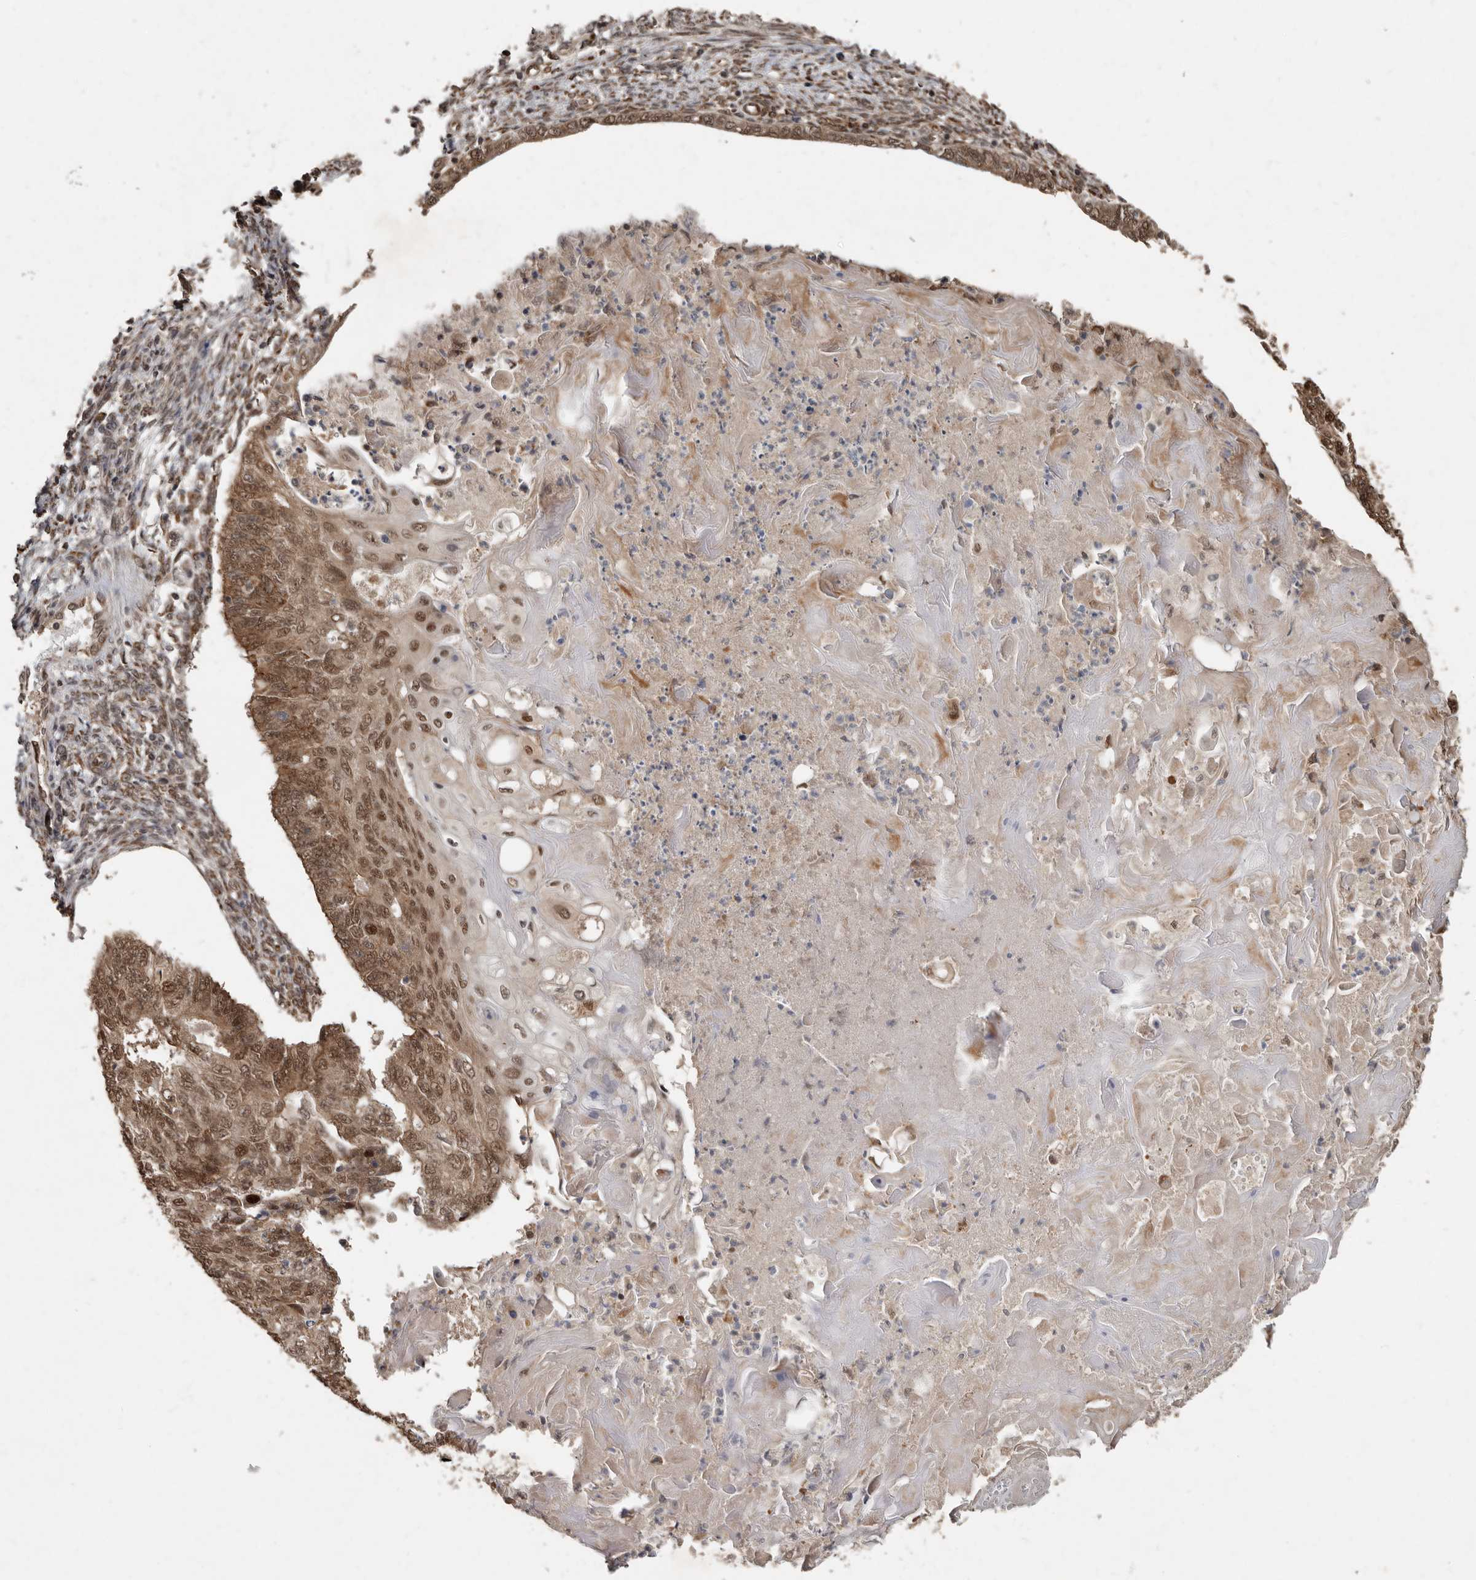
{"staining": {"intensity": "moderate", "quantity": ">75%", "location": "cytoplasmic/membranous,nuclear"}, "tissue": "endometrial cancer", "cell_type": "Tumor cells", "image_type": "cancer", "snomed": [{"axis": "morphology", "description": "Adenocarcinoma, NOS"}, {"axis": "topography", "description": "Endometrium"}], "caption": "A high-resolution photomicrograph shows immunohistochemistry (IHC) staining of endometrial adenocarcinoma, which displays moderate cytoplasmic/membranous and nuclear staining in about >75% of tumor cells. (DAB = brown stain, brightfield microscopy at high magnification).", "gene": "LRGUK", "patient": {"sex": "female", "age": 32}}